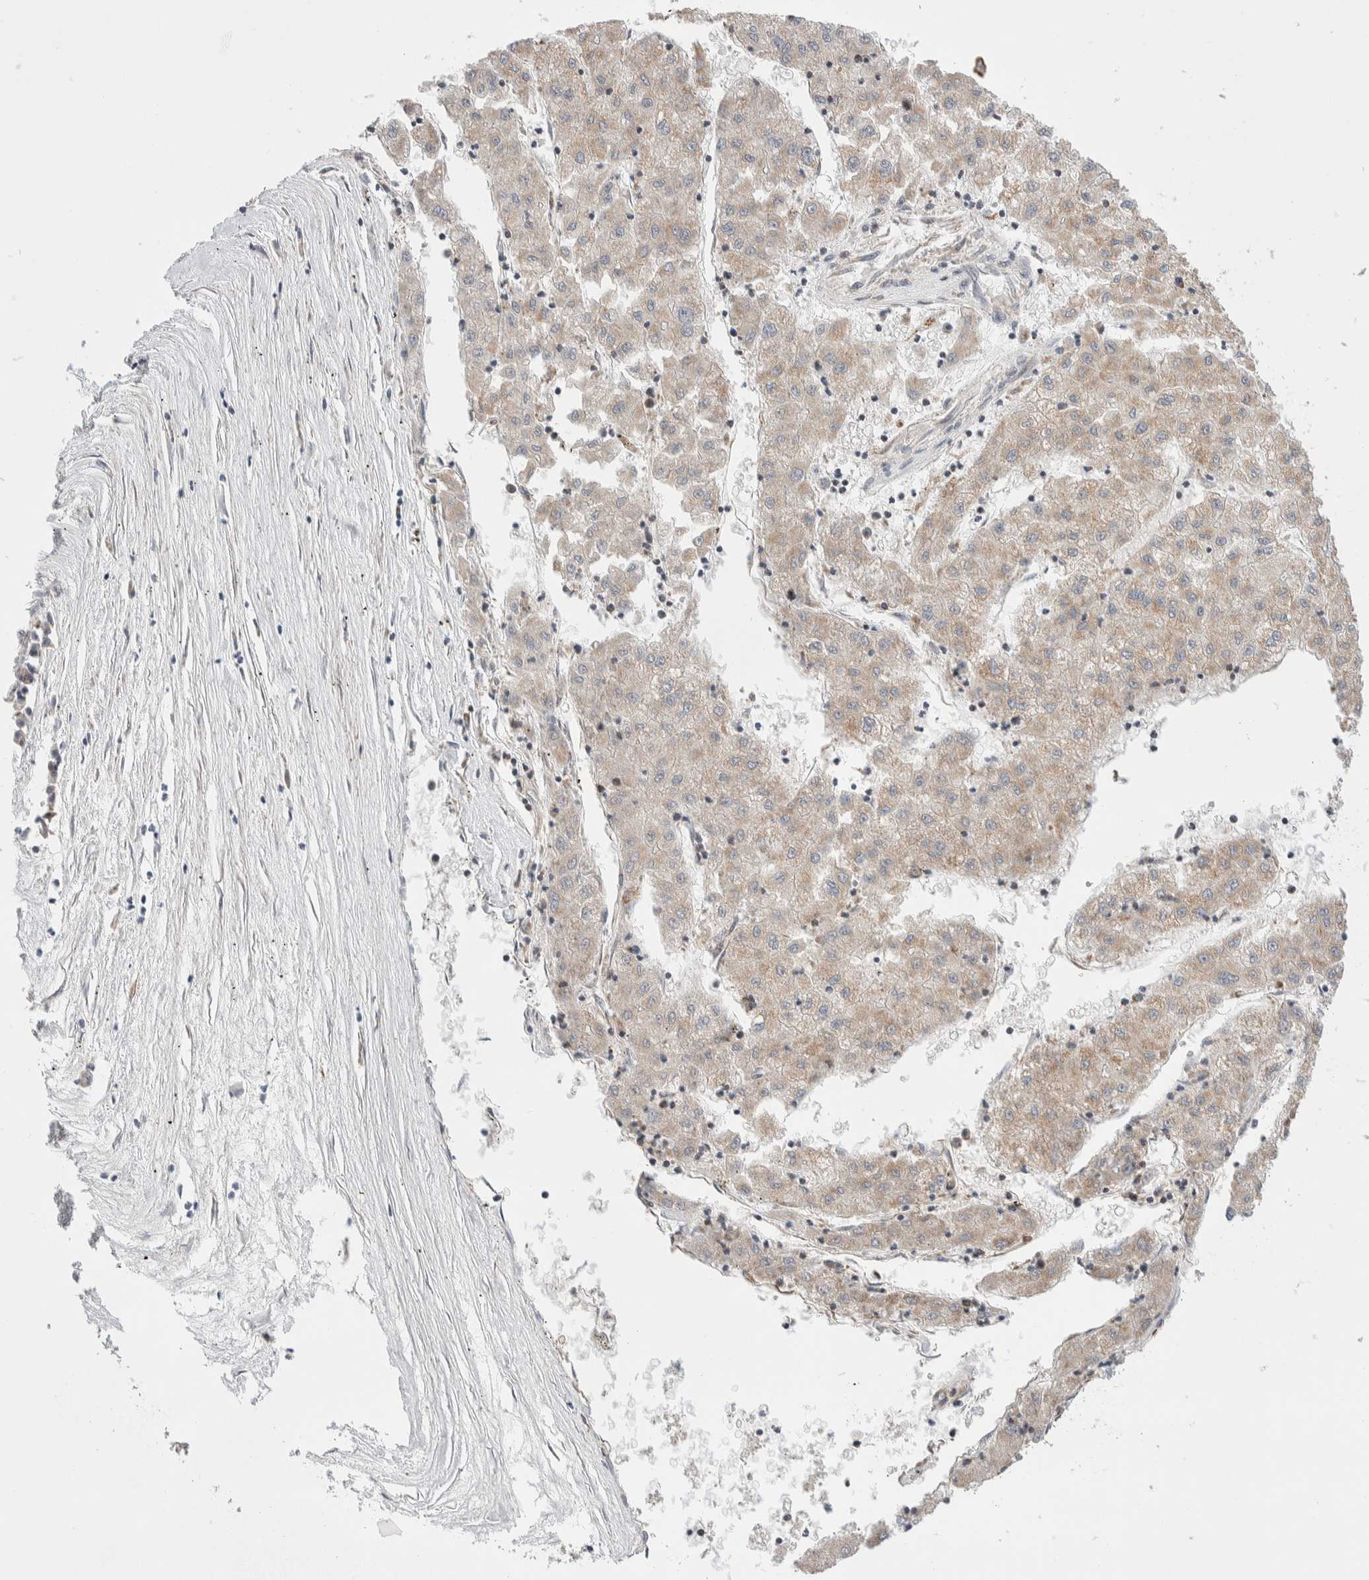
{"staining": {"intensity": "weak", "quantity": ">75%", "location": "cytoplasmic/membranous"}, "tissue": "liver cancer", "cell_type": "Tumor cells", "image_type": "cancer", "snomed": [{"axis": "morphology", "description": "Carcinoma, Hepatocellular, NOS"}, {"axis": "topography", "description": "Liver"}], "caption": "Immunohistochemistry image of hepatocellular carcinoma (liver) stained for a protein (brown), which exhibits low levels of weak cytoplasmic/membranous staining in about >75% of tumor cells.", "gene": "ZNF695", "patient": {"sex": "male", "age": 72}}